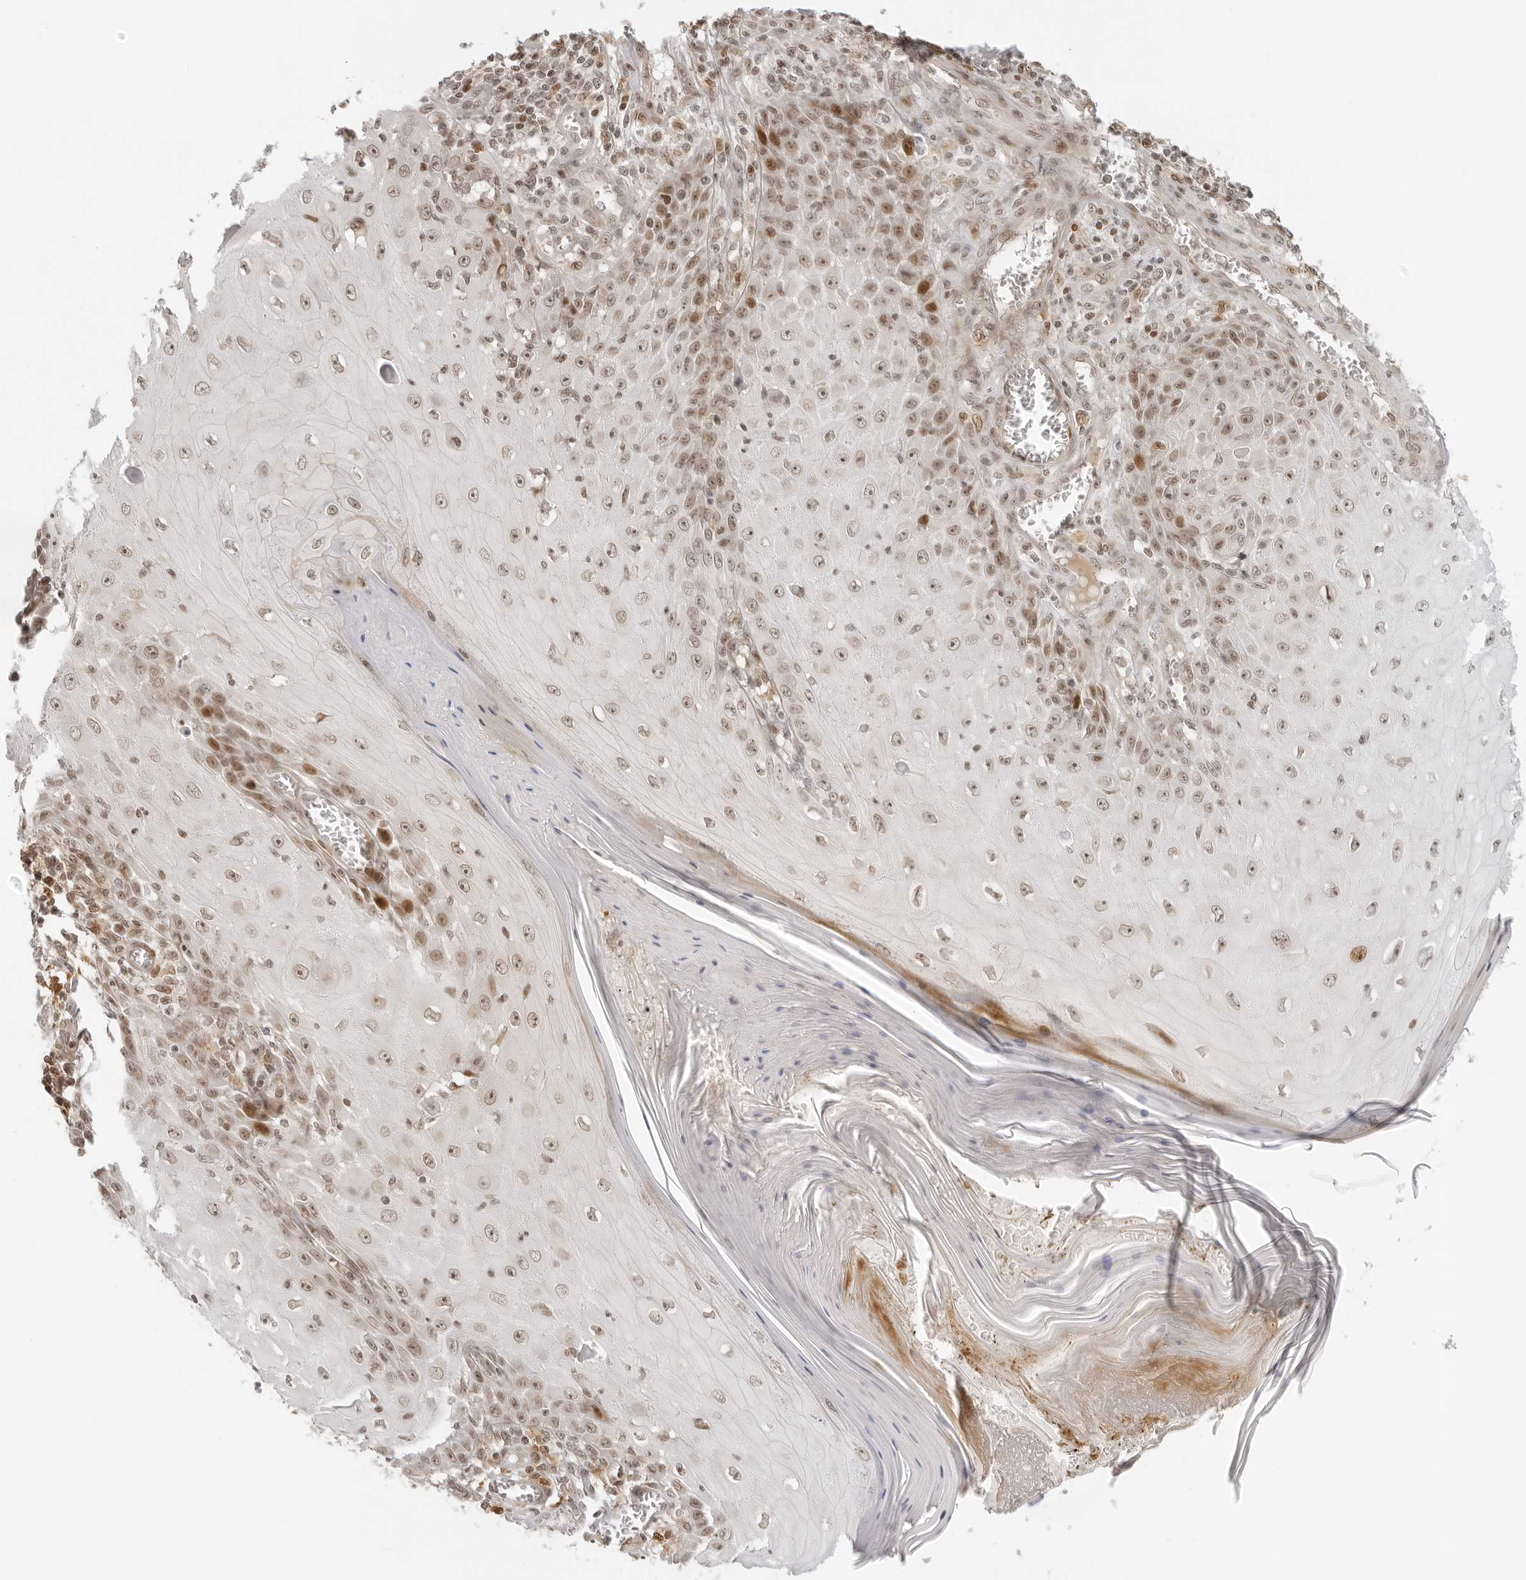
{"staining": {"intensity": "moderate", "quantity": ">75%", "location": "nuclear"}, "tissue": "skin cancer", "cell_type": "Tumor cells", "image_type": "cancer", "snomed": [{"axis": "morphology", "description": "Squamous cell carcinoma, NOS"}, {"axis": "topography", "description": "Skin"}], "caption": "There is medium levels of moderate nuclear staining in tumor cells of skin cancer (squamous cell carcinoma), as demonstrated by immunohistochemical staining (brown color).", "gene": "ZNF407", "patient": {"sex": "female", "age": 73}}